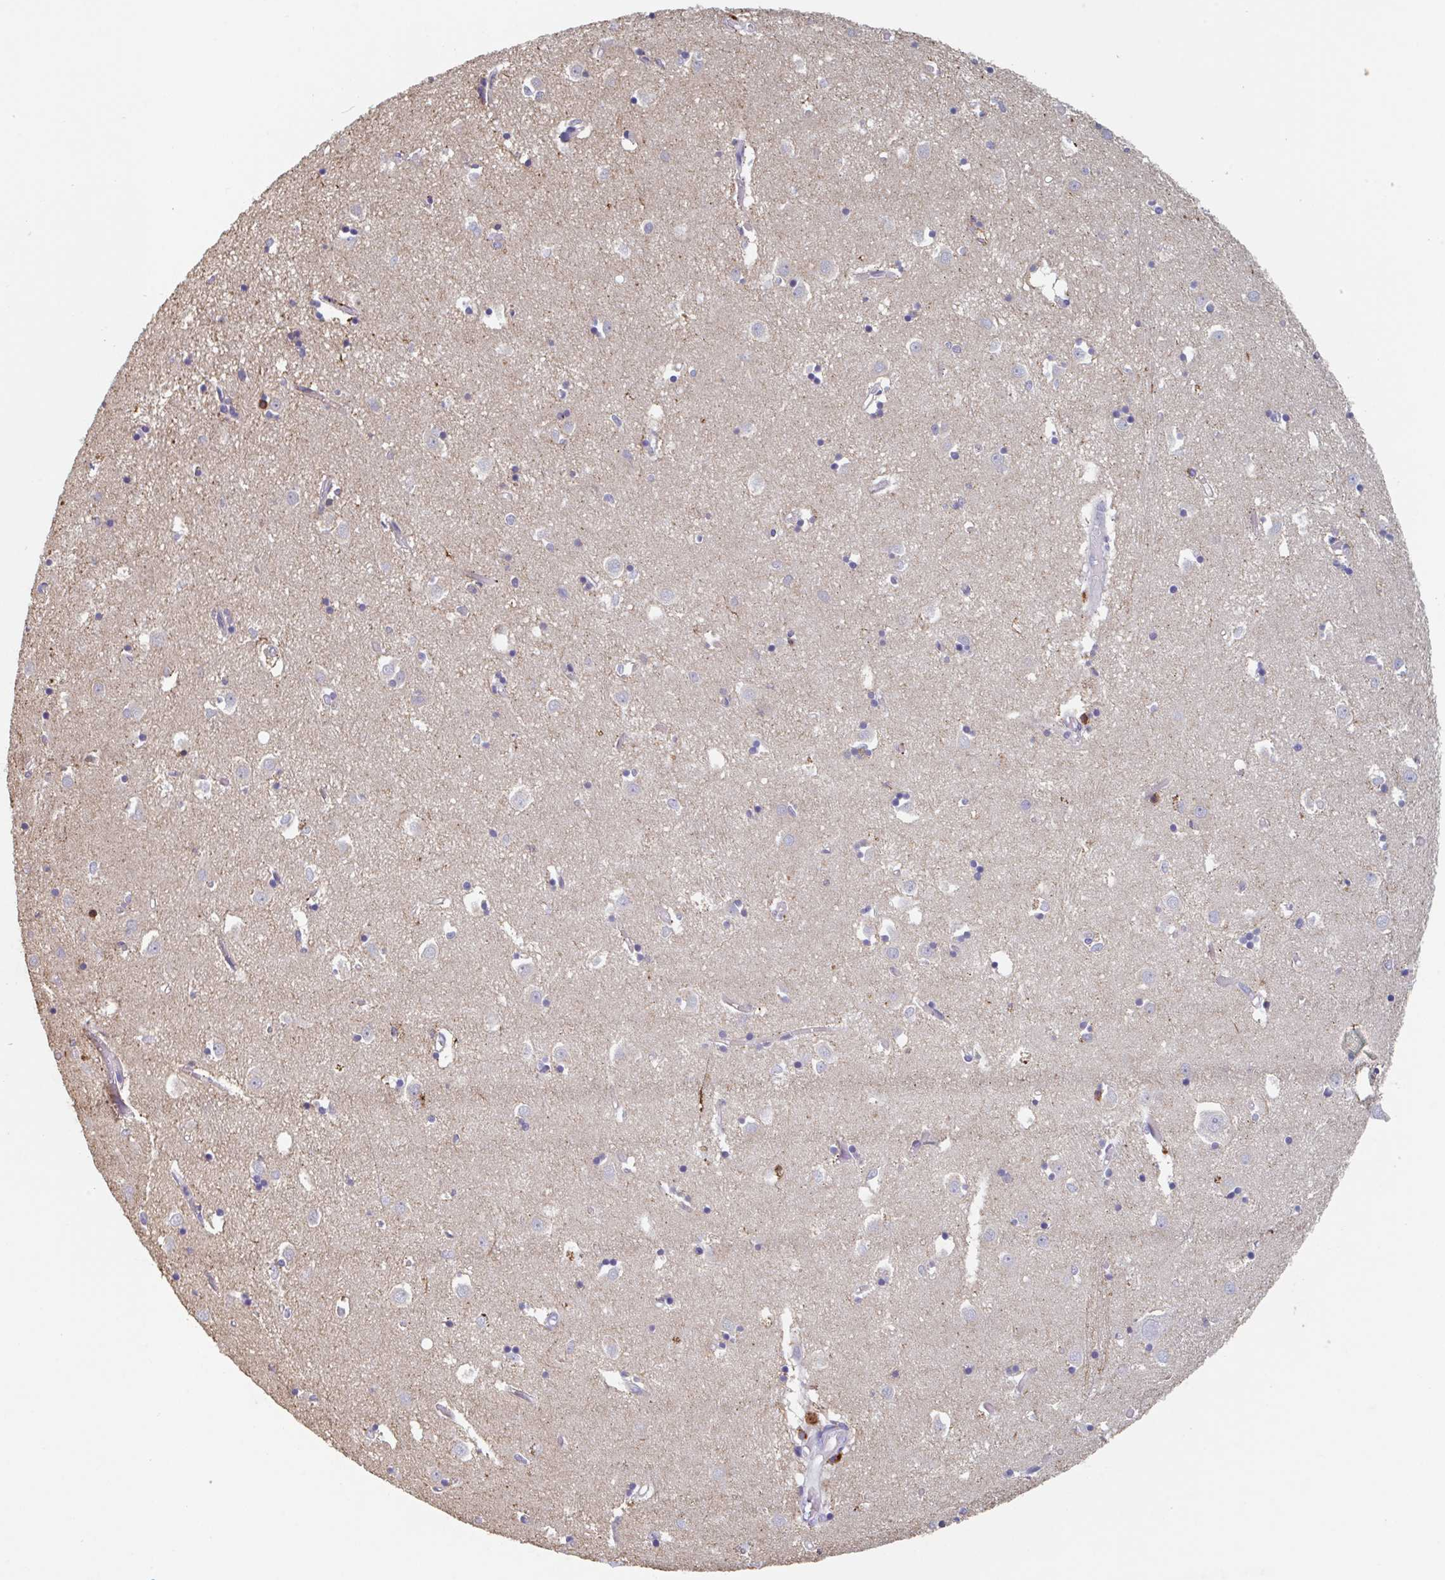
{"staining": {"intensity": "negative", "quantity": "none", "location": "none"}, "tissue": "caudate", "cell_type": "Glial cells", "image_type": "normal", "snomed": [{"axis": "morphology", "description": "Normal tissue, NOS"}, {"axis": "topography", "description": "Lateral ventricle wall"}], "caption": "High power microscopy image of an IHC photomicrograph of benign caudate, revealing no significant staining in glial cells. The staining was performed using DAB (3,3'-diaminobenzidine) to visualize the protein expression in brown, while the nuclei were stained in blue with hematoxylin (Magnification: 20x).", "gene": "MANBA", "patient": {"sex": "male", "age": 70}}